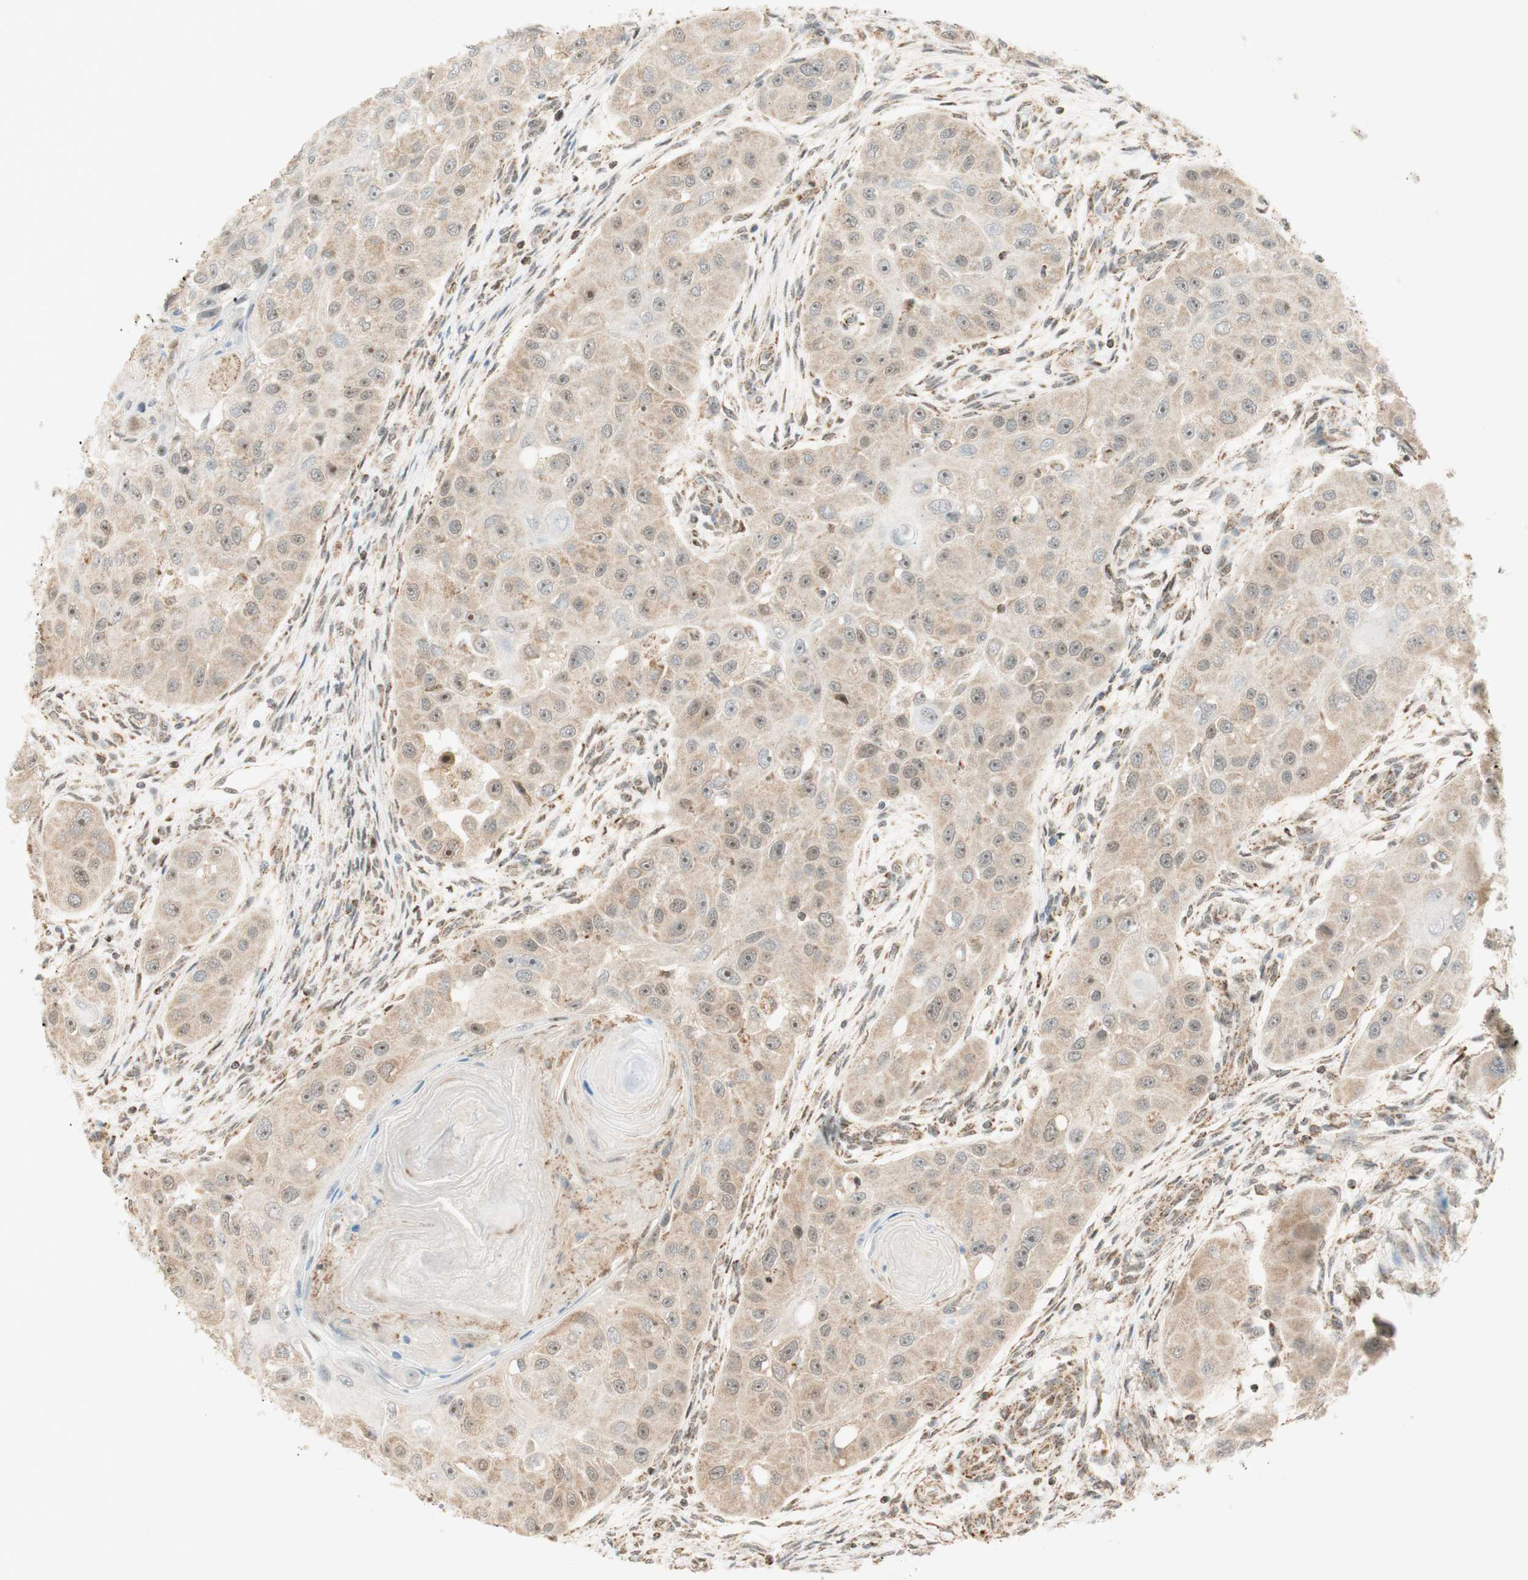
{"staining": {"intensity": "weak", "quantity": "25%-75%", "location": "cytoplasmic/membranous"}, "tissue": "head and neck cancer", "cell_type": "Tumor cells", "image_type": "cancer", "snomed": [{"axis": "morphology", "description": "Normal tissue, NOS"}, {"axis": "morphology", "description": "Squamous cell carcinoma, NOS"}, {"axis": "topography", "description": "Skeletal muscle"}, {"axis": "topography", "description": "Head-Neck"}], "caption": "An IHC photomicrograph of neoplastic tissue is shown. Protein staining in brown highlights weak cytoplasmic/membranous positivity in squamous cell carcinoma (head and neck) within tumor cells.", "gene": "ZNF782", "patient": {"sex": "male", "age": 51}}